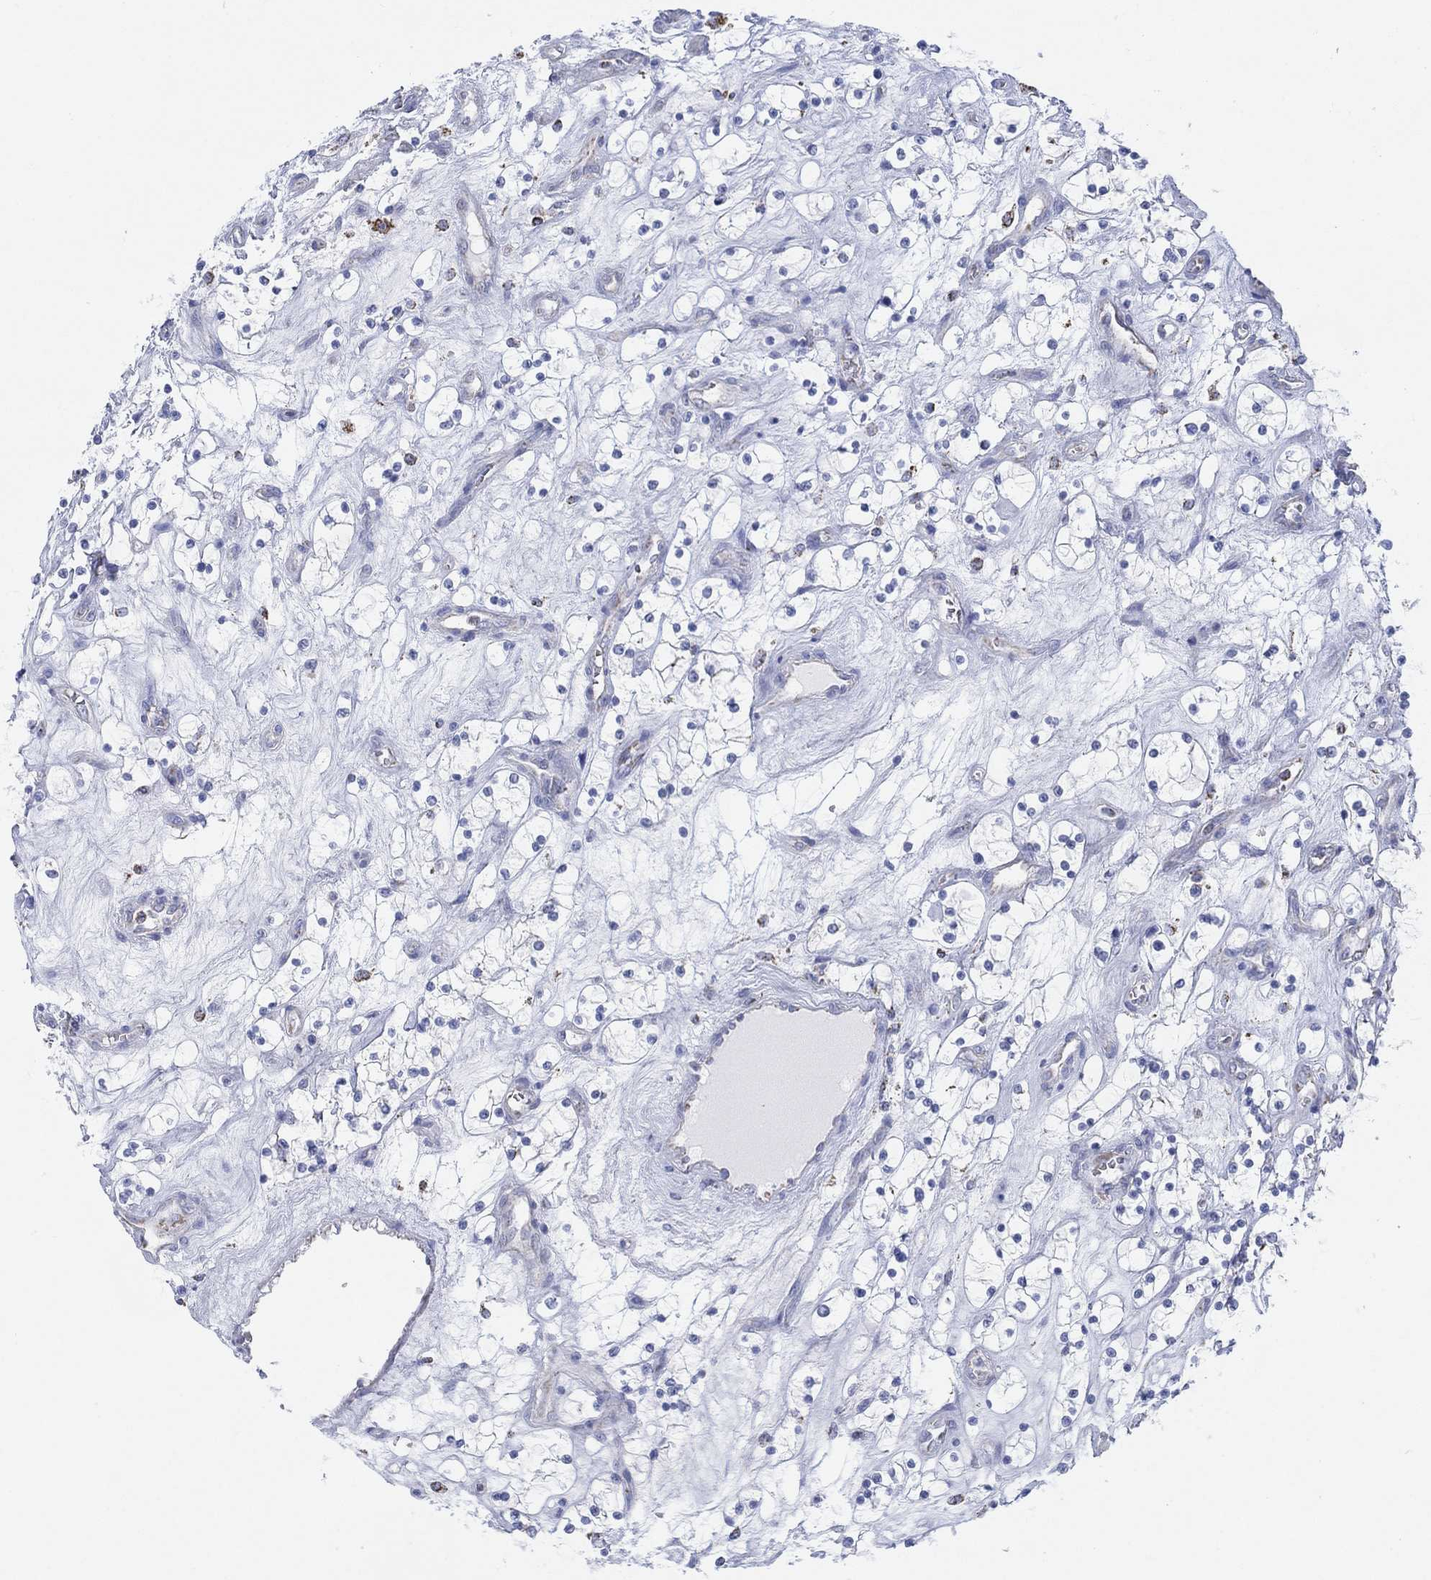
{"staining": {"intensity": "negative", "quantity": "none", "location": "none"}, "tissue": "renal cancer", "cell_type": "Tumor cells", "image_type": "cancer", "snomed": [{"axis": "morphology", "description": "Adenocarcinoma, NOS"}, {"axis": "topography", "description": "Kidney"}], "caption": "DAB immunohistochemical staining of renal cancer shows no significant positivity in tumor cells.", "gene": "CFTR", "patient": {"sex": "female", "age": 69}}